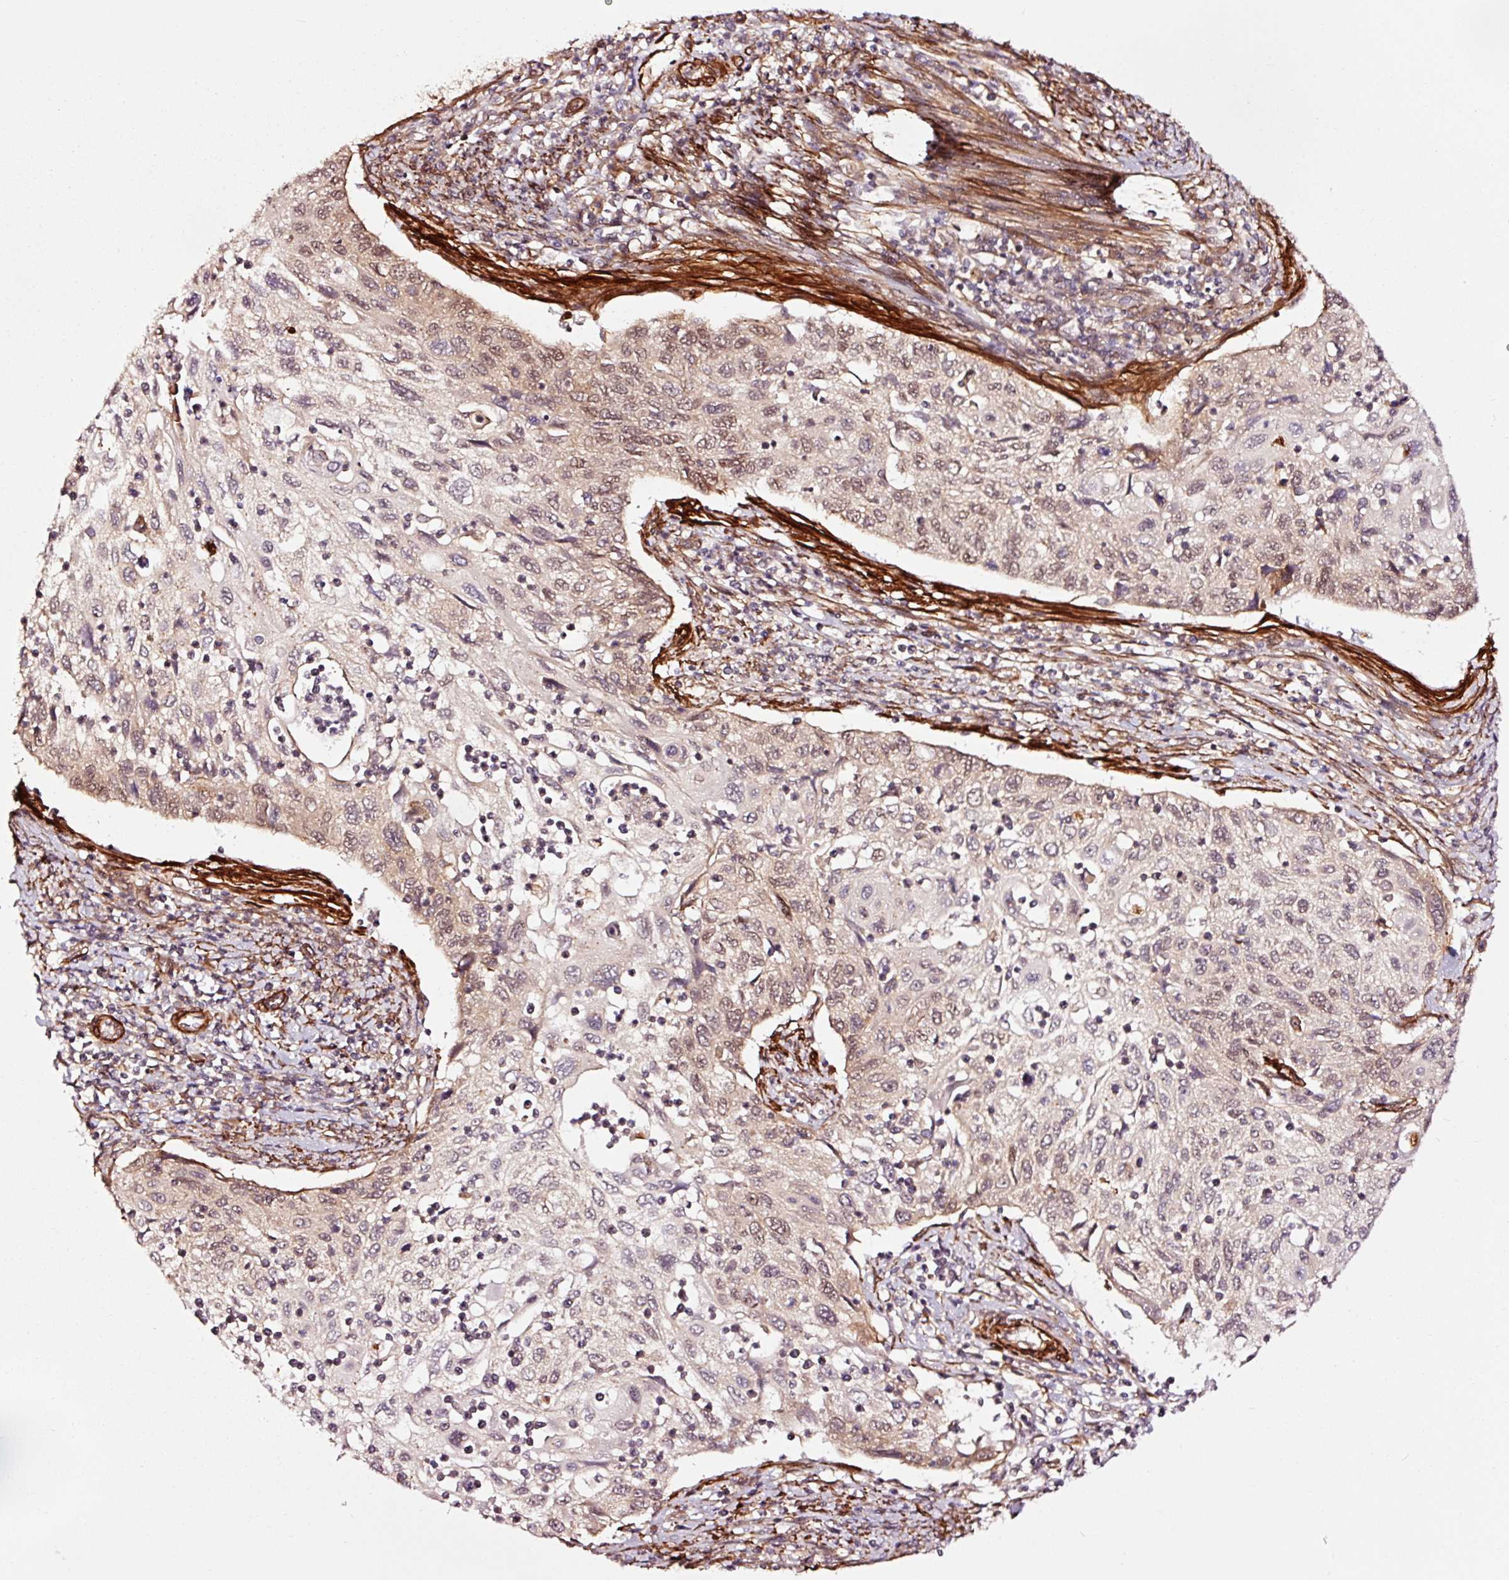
{"staining": {"intensity": "moderate", "quantity": "<25%", "location": "nuclear"}, "tissue": "cervical cancer", "cell_type": "Tumor cells", "image_type": "cancer", "snomed": [{"axis": "morphology", "description": "Squamous cell carcinoma, NOS"}, {"axis": "topography", "description": "Cervix"}], "caption": "A high-resolution photomicrograph shows immunohistochemistry (IHC) staining of cervical cancer (squamous cell carcinoma), which shows moderate nuclear staining in approximately <25% of tumor cells. The protein is stained brown, and the nuclei are stained in blue (DAB IHC with brightfield microscopy, high magnification).", "gene": "TPM1", "patient": {"sex": "female", "age": 70}}